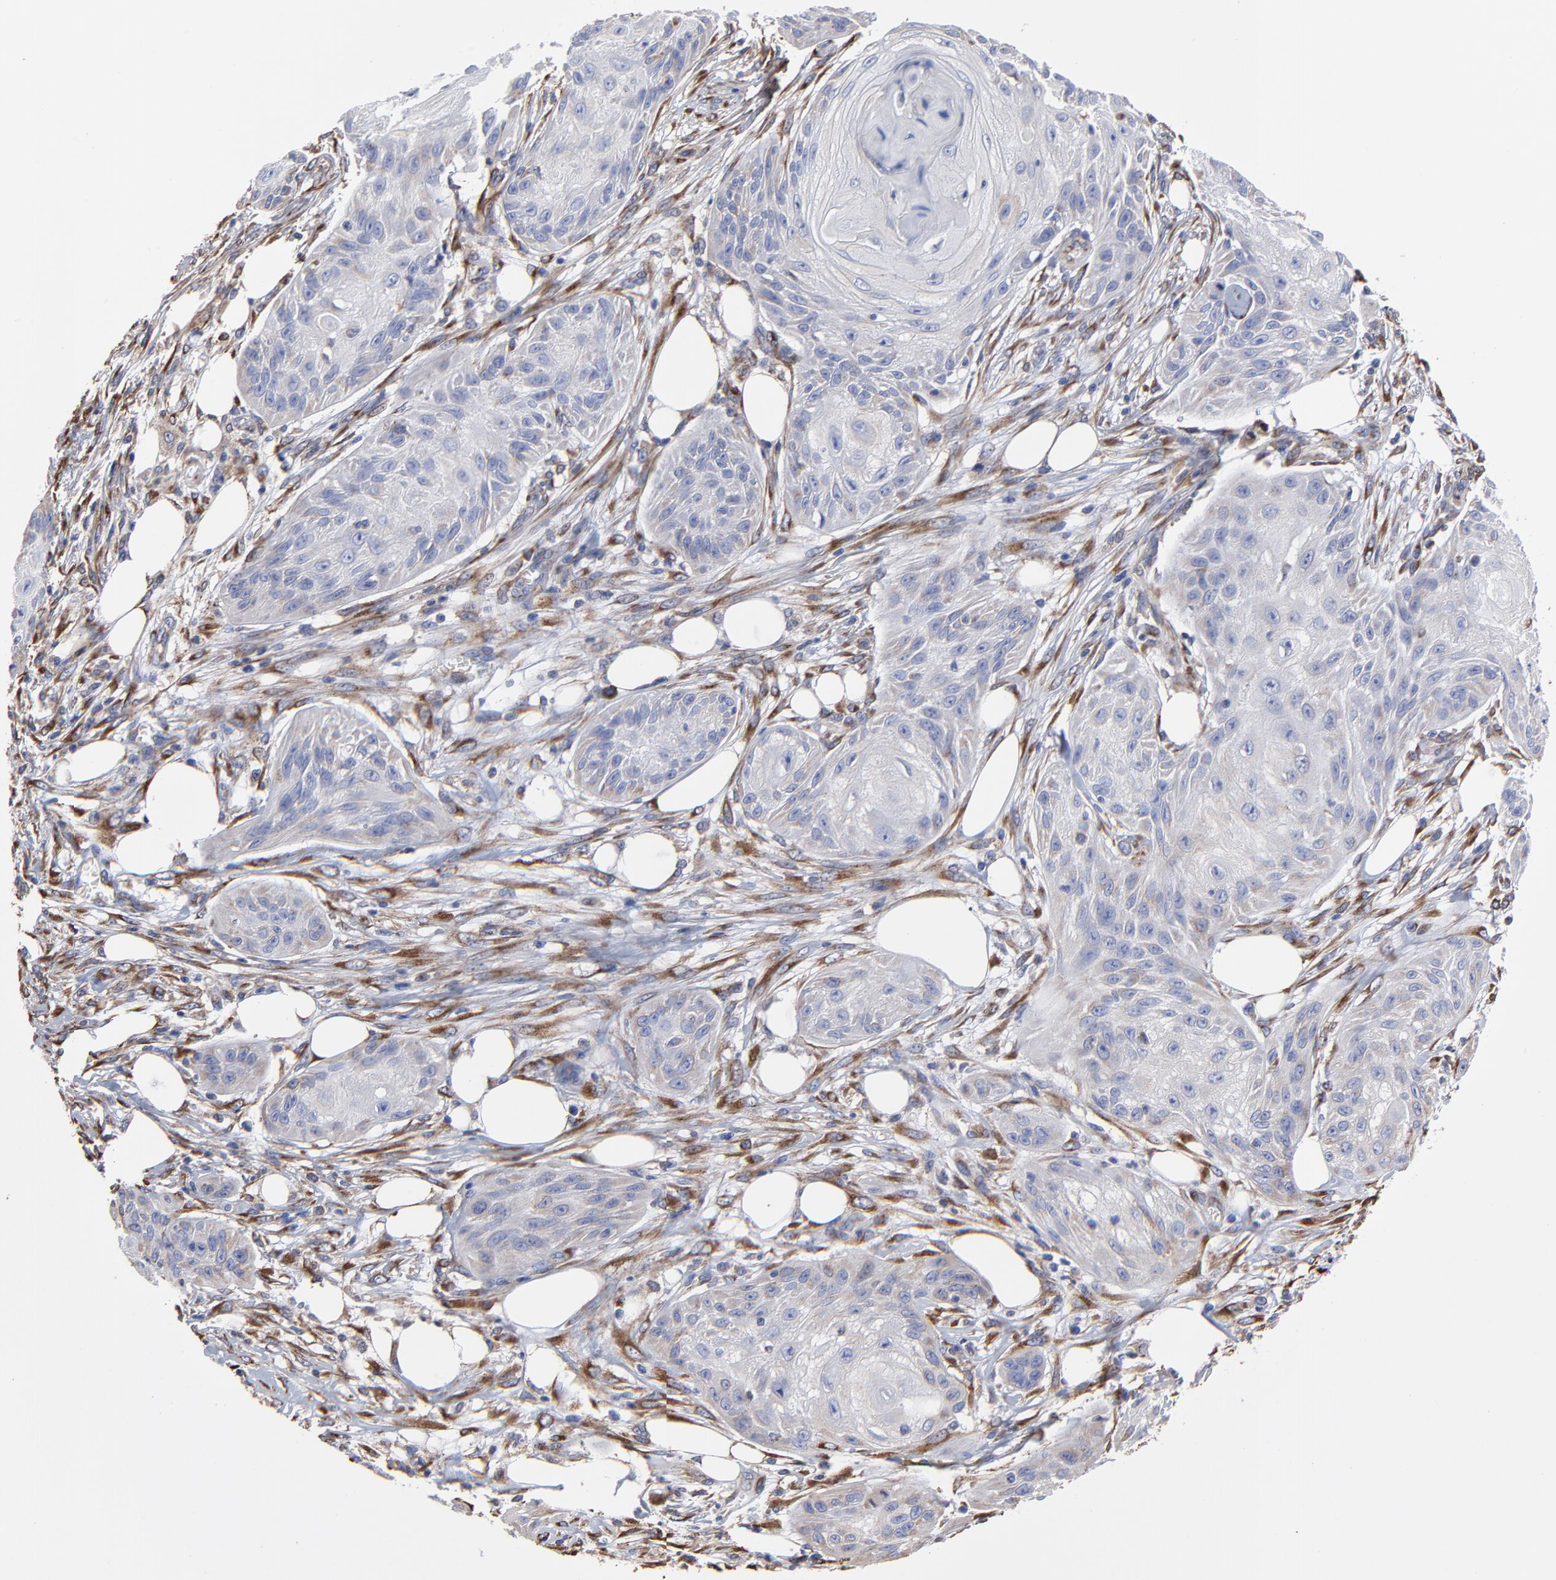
{"staining": {"intensity": "negative", "quantity": "none", "location": "none"}, "tissue": "skin cancer", "cell_type": "Tumor cells", "image_type": "cancer", "snomed": [{"axis": "morphology", "description": "Squamous cell carcinoma, NOS"}, {"axis": "topography", "description": "Skin"}], "caption": "Immunohistochemical staining of human skin cancer reveals no significant expression in tumor cells.", "gene": "LMAN1", "patient": {"sex": "female", "age": 88}}